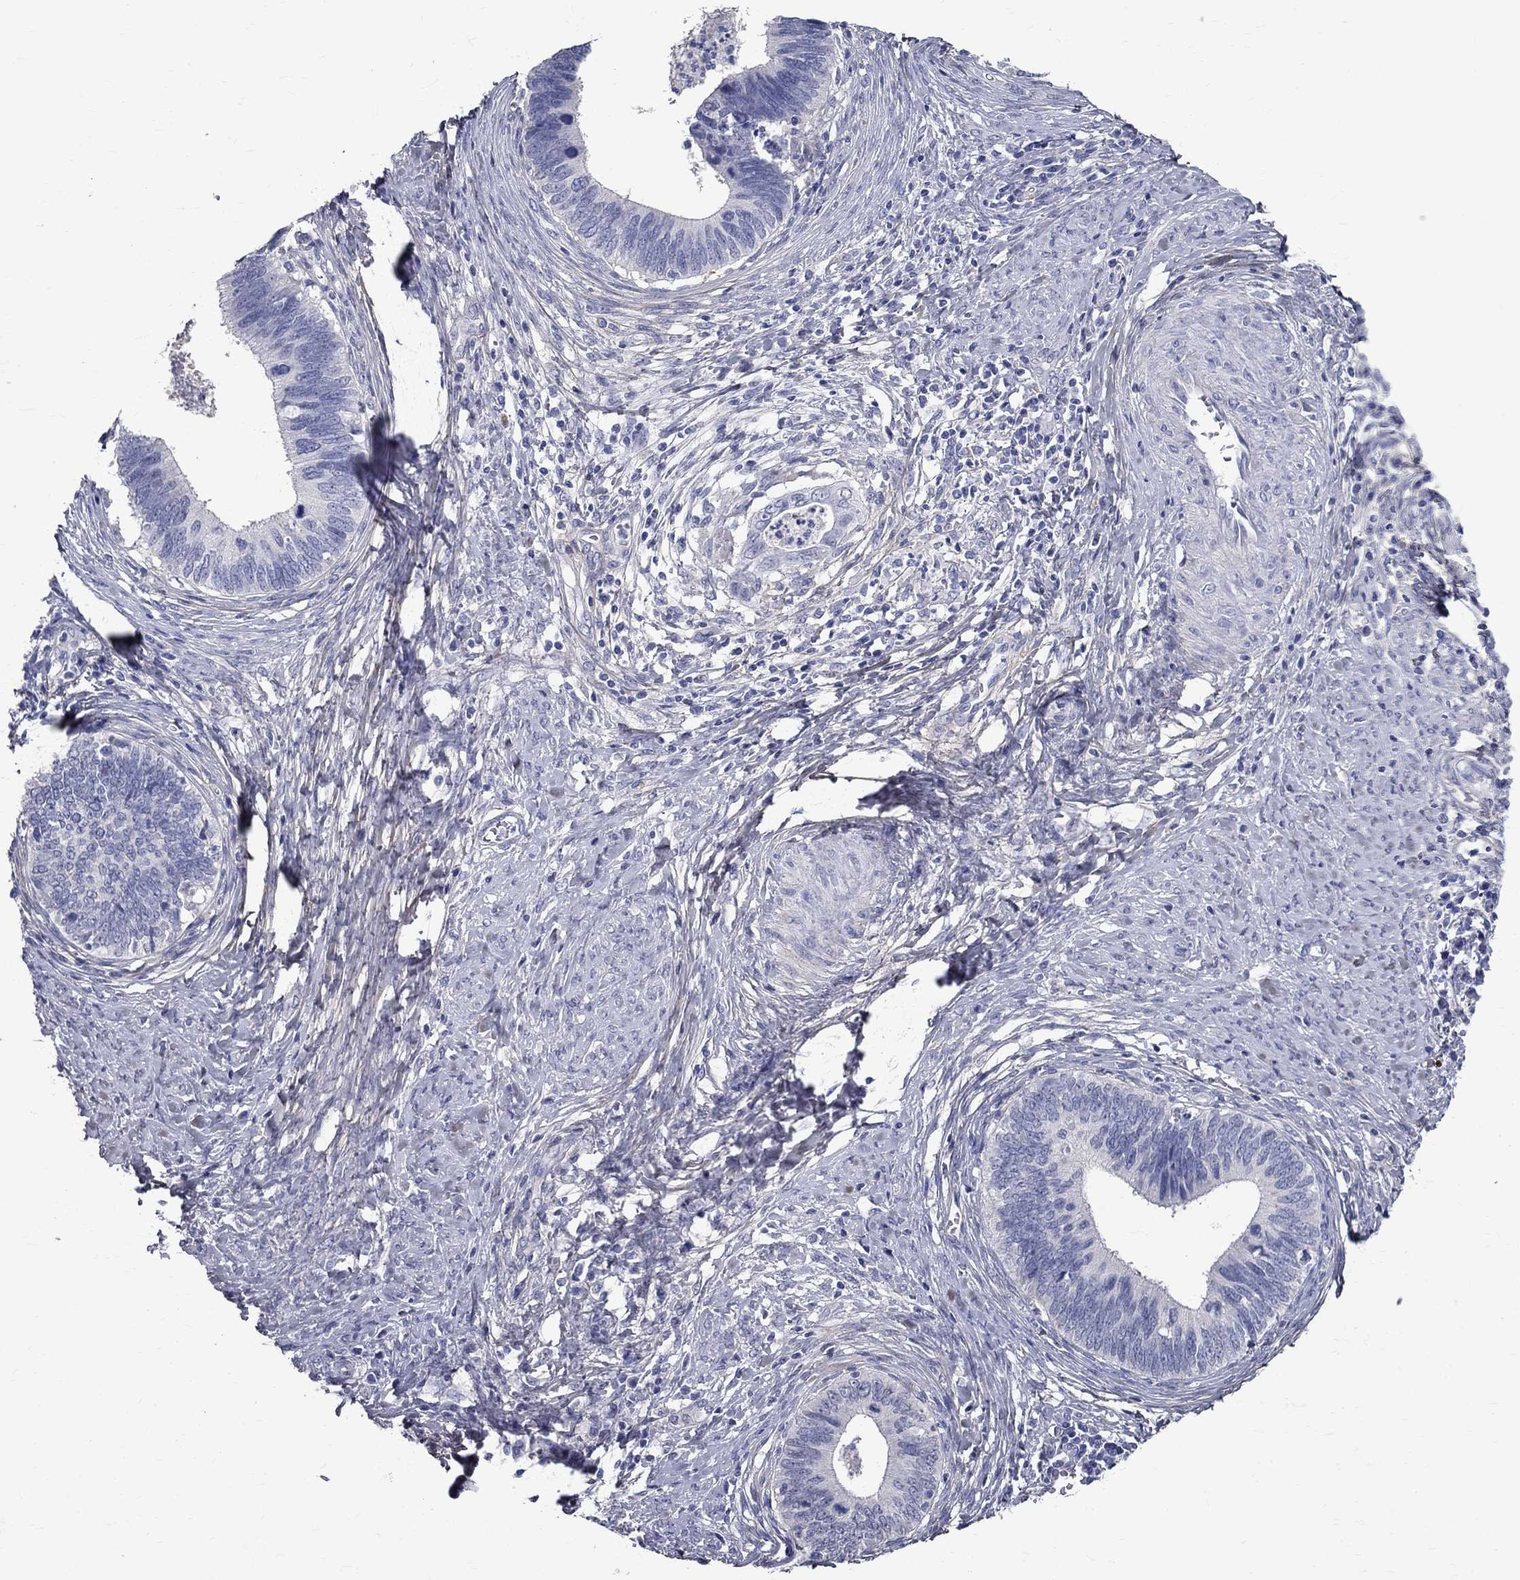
{"staining": {"intensity": "negative", "quantity": "none", "location": "none"}, "tissue": "cervical cancer", "cell_type": "Tumor cells", "image_type": "cancer", "snomed": [{"axis": "morphology", "description": "Adenocarcinoma, NOS"}, {"axis": "topography", "description": "Cervix"}], "caption": "DAB (3,3'-diaminobenzidine) immunohistochemical staining of human cervical adenocarcinoma demonstrates no significant staining in tumor cells. The staining is performed using DAB brown chromogen with nuclei counter-stained in using hematoxylin.", "gene": "ANXA10", "patient": {"sex": "female", "age": 42}}